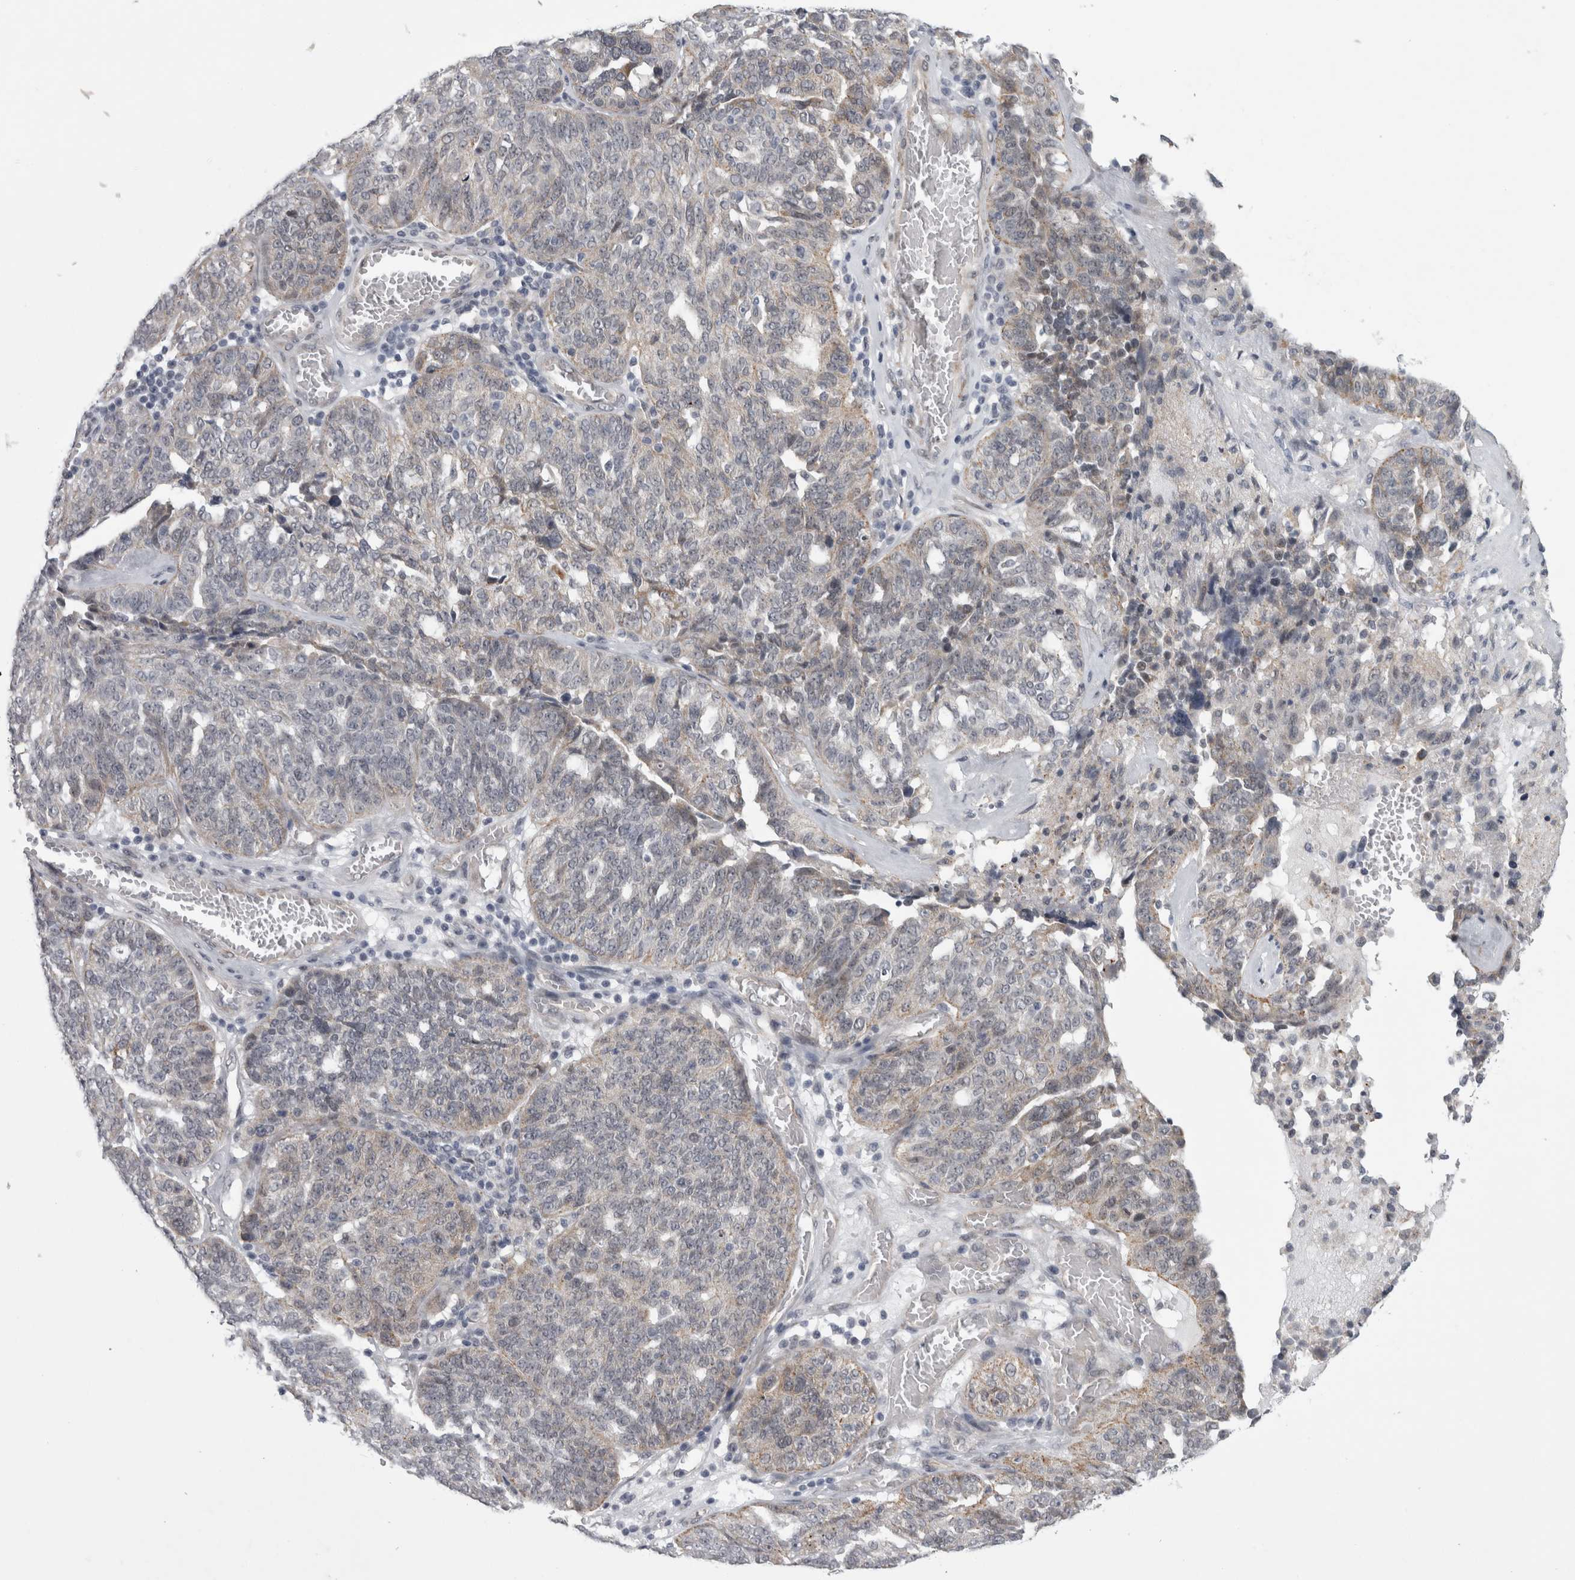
{"staining": {"intensity": "weak", "quantity": "<25%", "location": "cytoplasmic/membranous"}, "tissue": "ovarian cancer", "cell_type": "Tumor cells", "image_type": "cancer", "snomed": [{"axis": "morphology", "description": "Cystadenocarcinoma, serous, NOS"}, {"axis": "topography", "description": "Ovary"}], "caption": "Immunohistochemistry of human ovarian serous cystadenocarcinoma displays no staining in tumor cells.", "gene": "PARP11", "patient": {"sex": "female", "age": 59}}